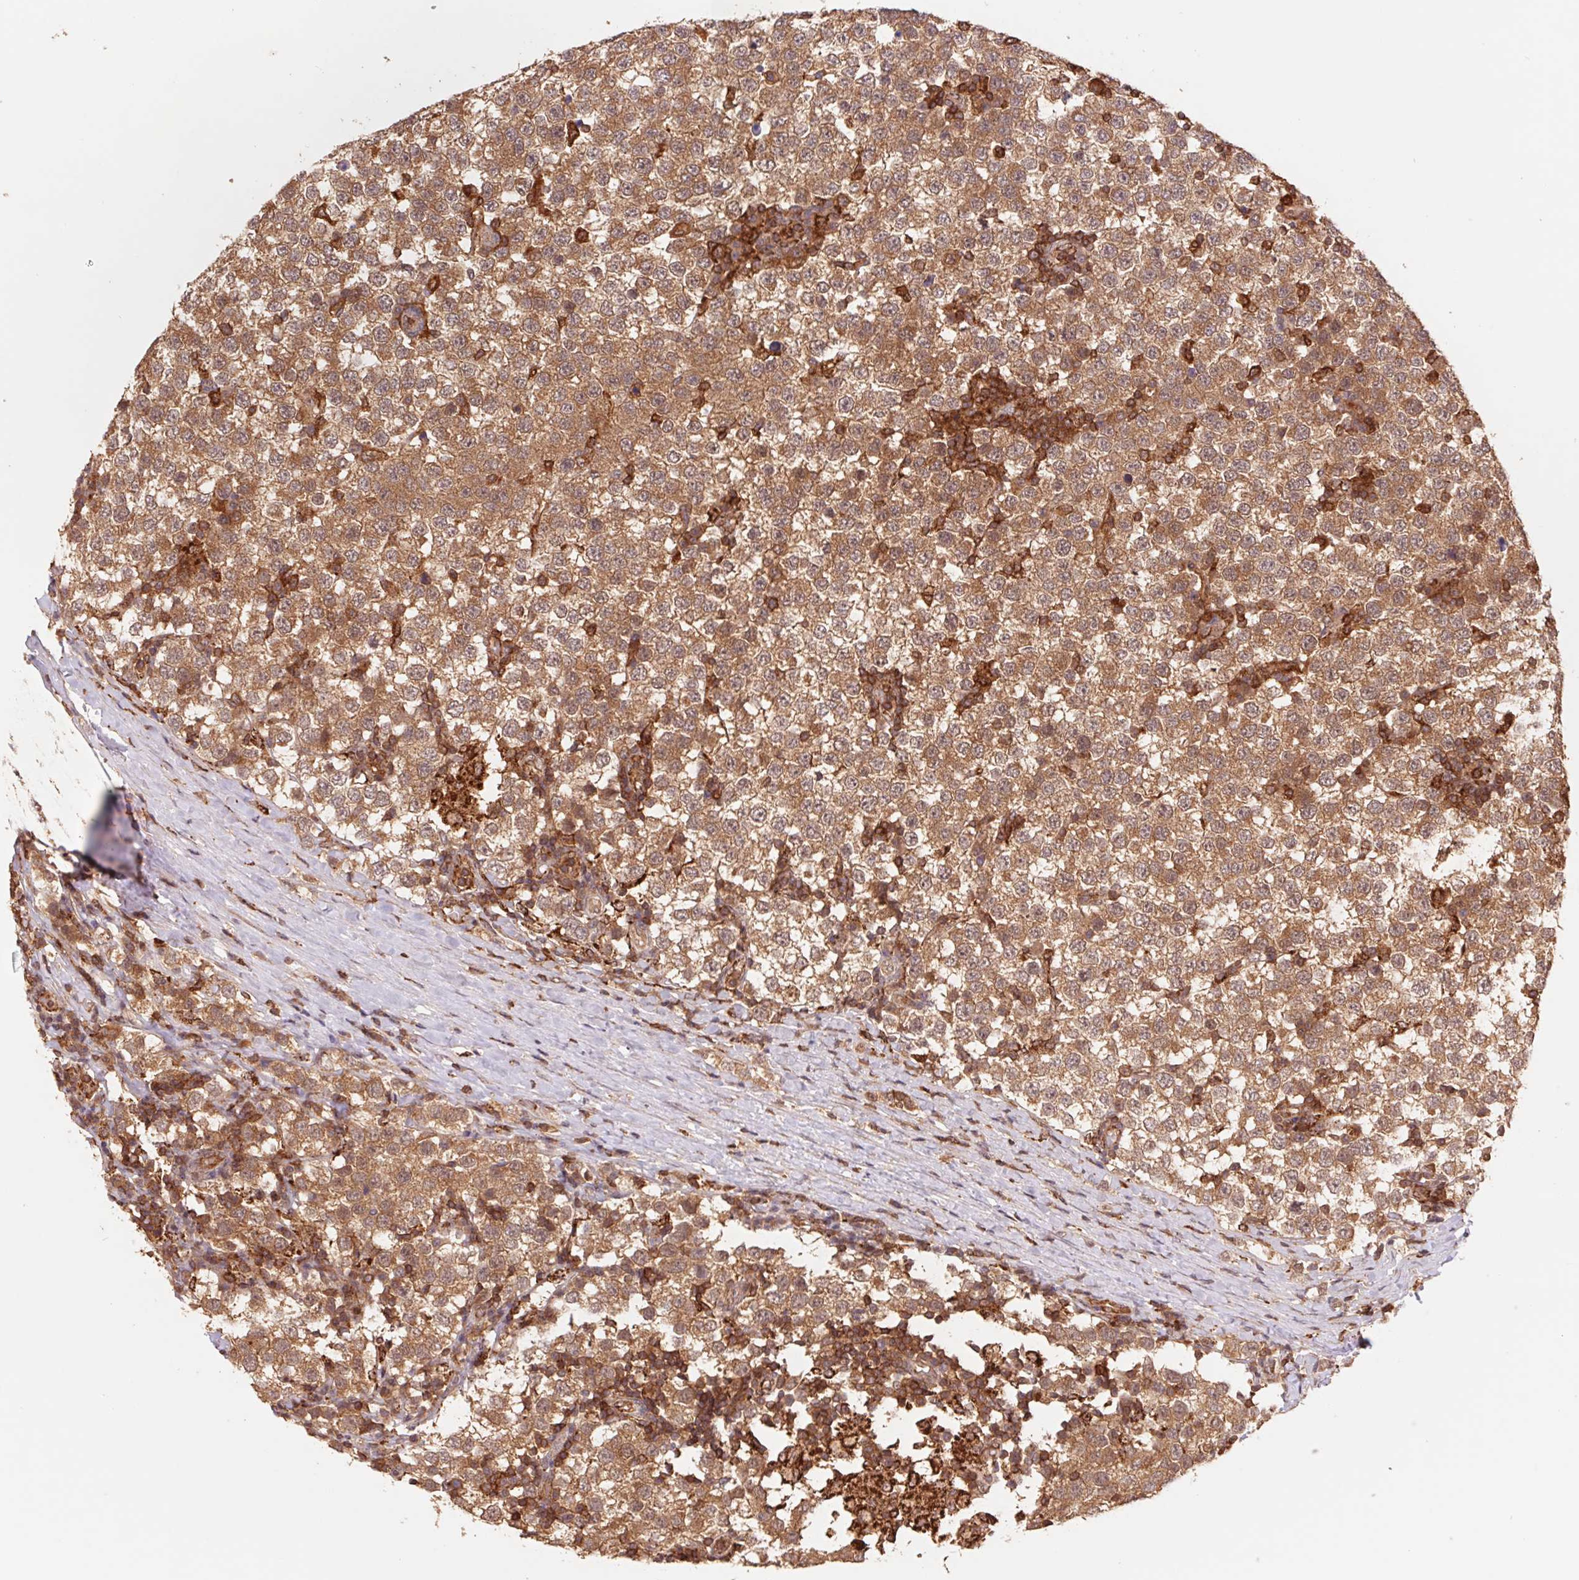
{"staining": {"intensity": "moderate", "quantity": ">75%", "location": "cytoplasmic/membranous"}, "tissue": "testis cancer", "cell_type": "Tumor cells", "image_type": "cancer", "snomed": [{"axis": "morphology", "description": "Seminoma, NOS"}, {"axis": "topography", "description": "Testis"}], "caption": "Human testis cancer stained with a protein marker reveals moderate staining in tumor cells.", "gene": "URM1", "patient": {"sex": "male", "age": 34}}